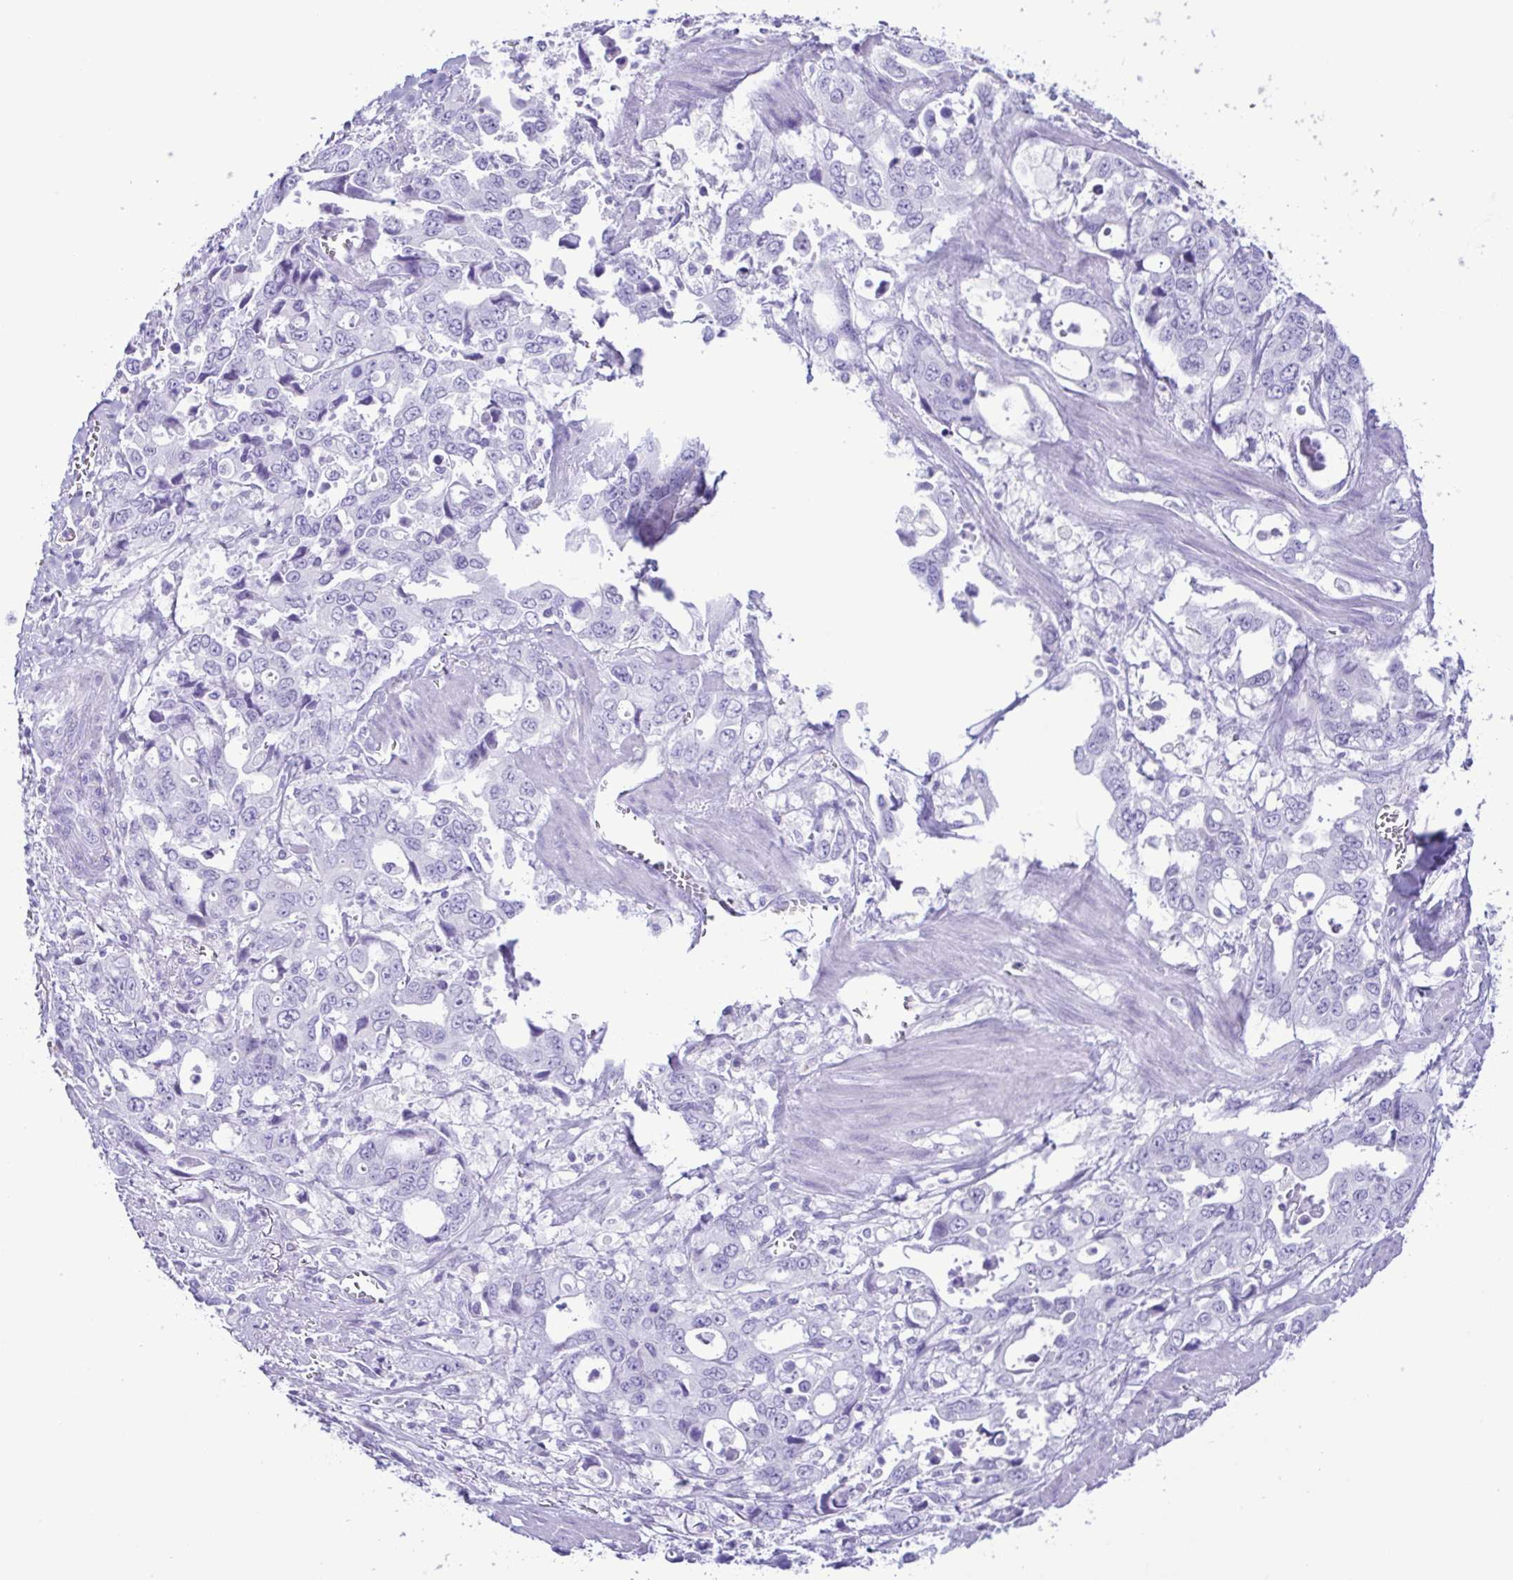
{"staining": {"intensity": "negative", "quantity": "none", "location": "none"}, "tissue": "stomach cancer", "cell_type": "Tumor cells", "image_type": "cancer", "snomed": [{"axis": "morphology", "description": "Adenocarcinoma, NOS"}, {"axis": "topography", "description": "Stomach, upper"}], "caption": "DAB immunohistochemical staining of stomach cancer (adenocarcinoma) displays no significant staining in tumor cells. Nuclei are stained in blue.", "gene": "SPATA16", "patient": {"sex": "male", "age": 74}}